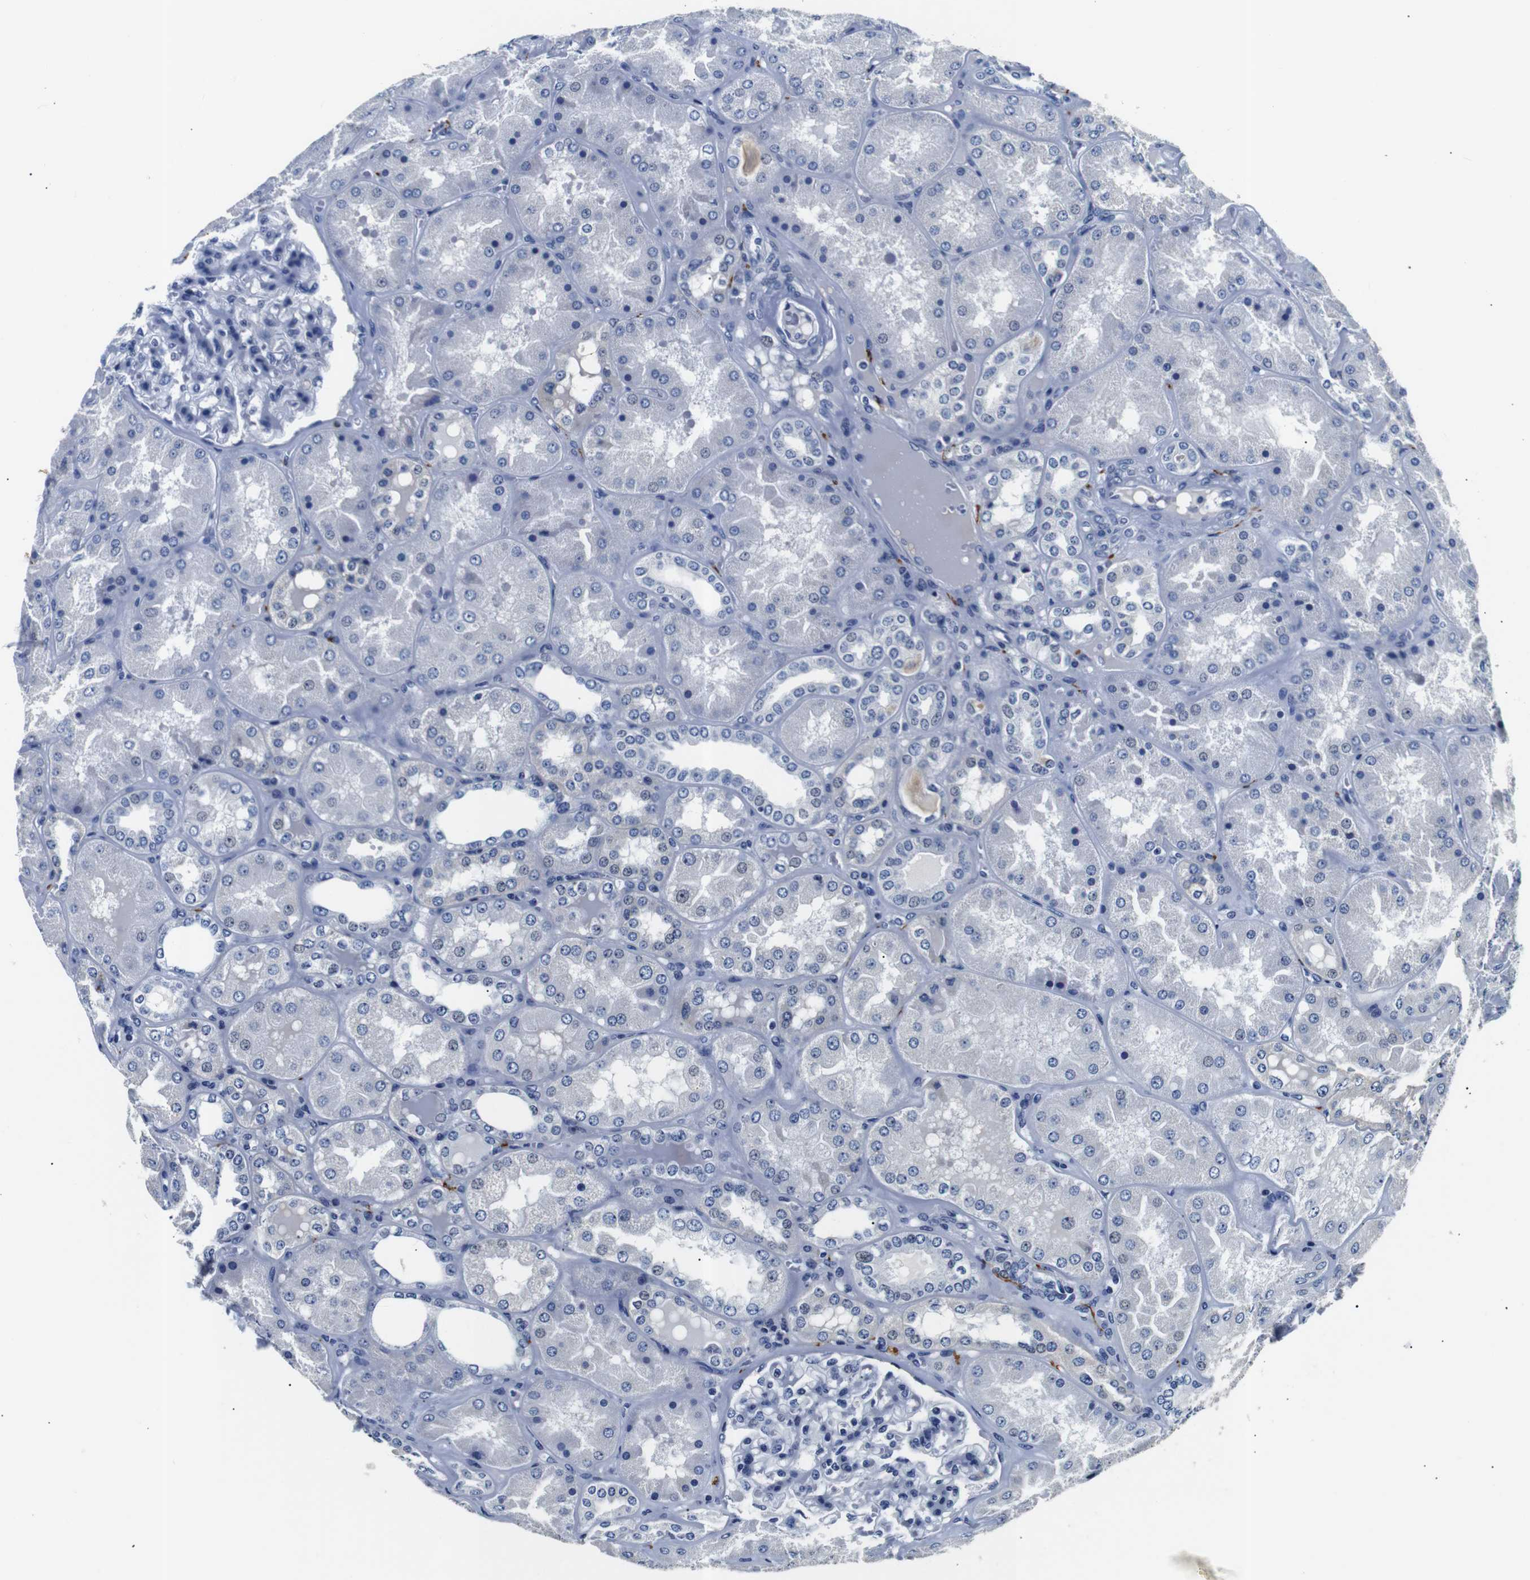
{"staining": {"intensity": "negative", "quantity": "none", "location": "none"}, "tissue": "kidney", "cell_type": "Cells in glomeruli", "image_type": "normal", "snomed": [{"axis": "morphology", "description": "Normal tissue, NOS"}, {"axis": "topography", "description": "Kidney"}], "caption": "There is no significant staining in cells in glomeruli of kidney. (Brightfield microscopy of DAB (3,3'-diaminobenzidine) immunohistochemistry (IHC) at high magnification).", "gene": "GAP43", "patient": {"sex": "female", "age": 56}}